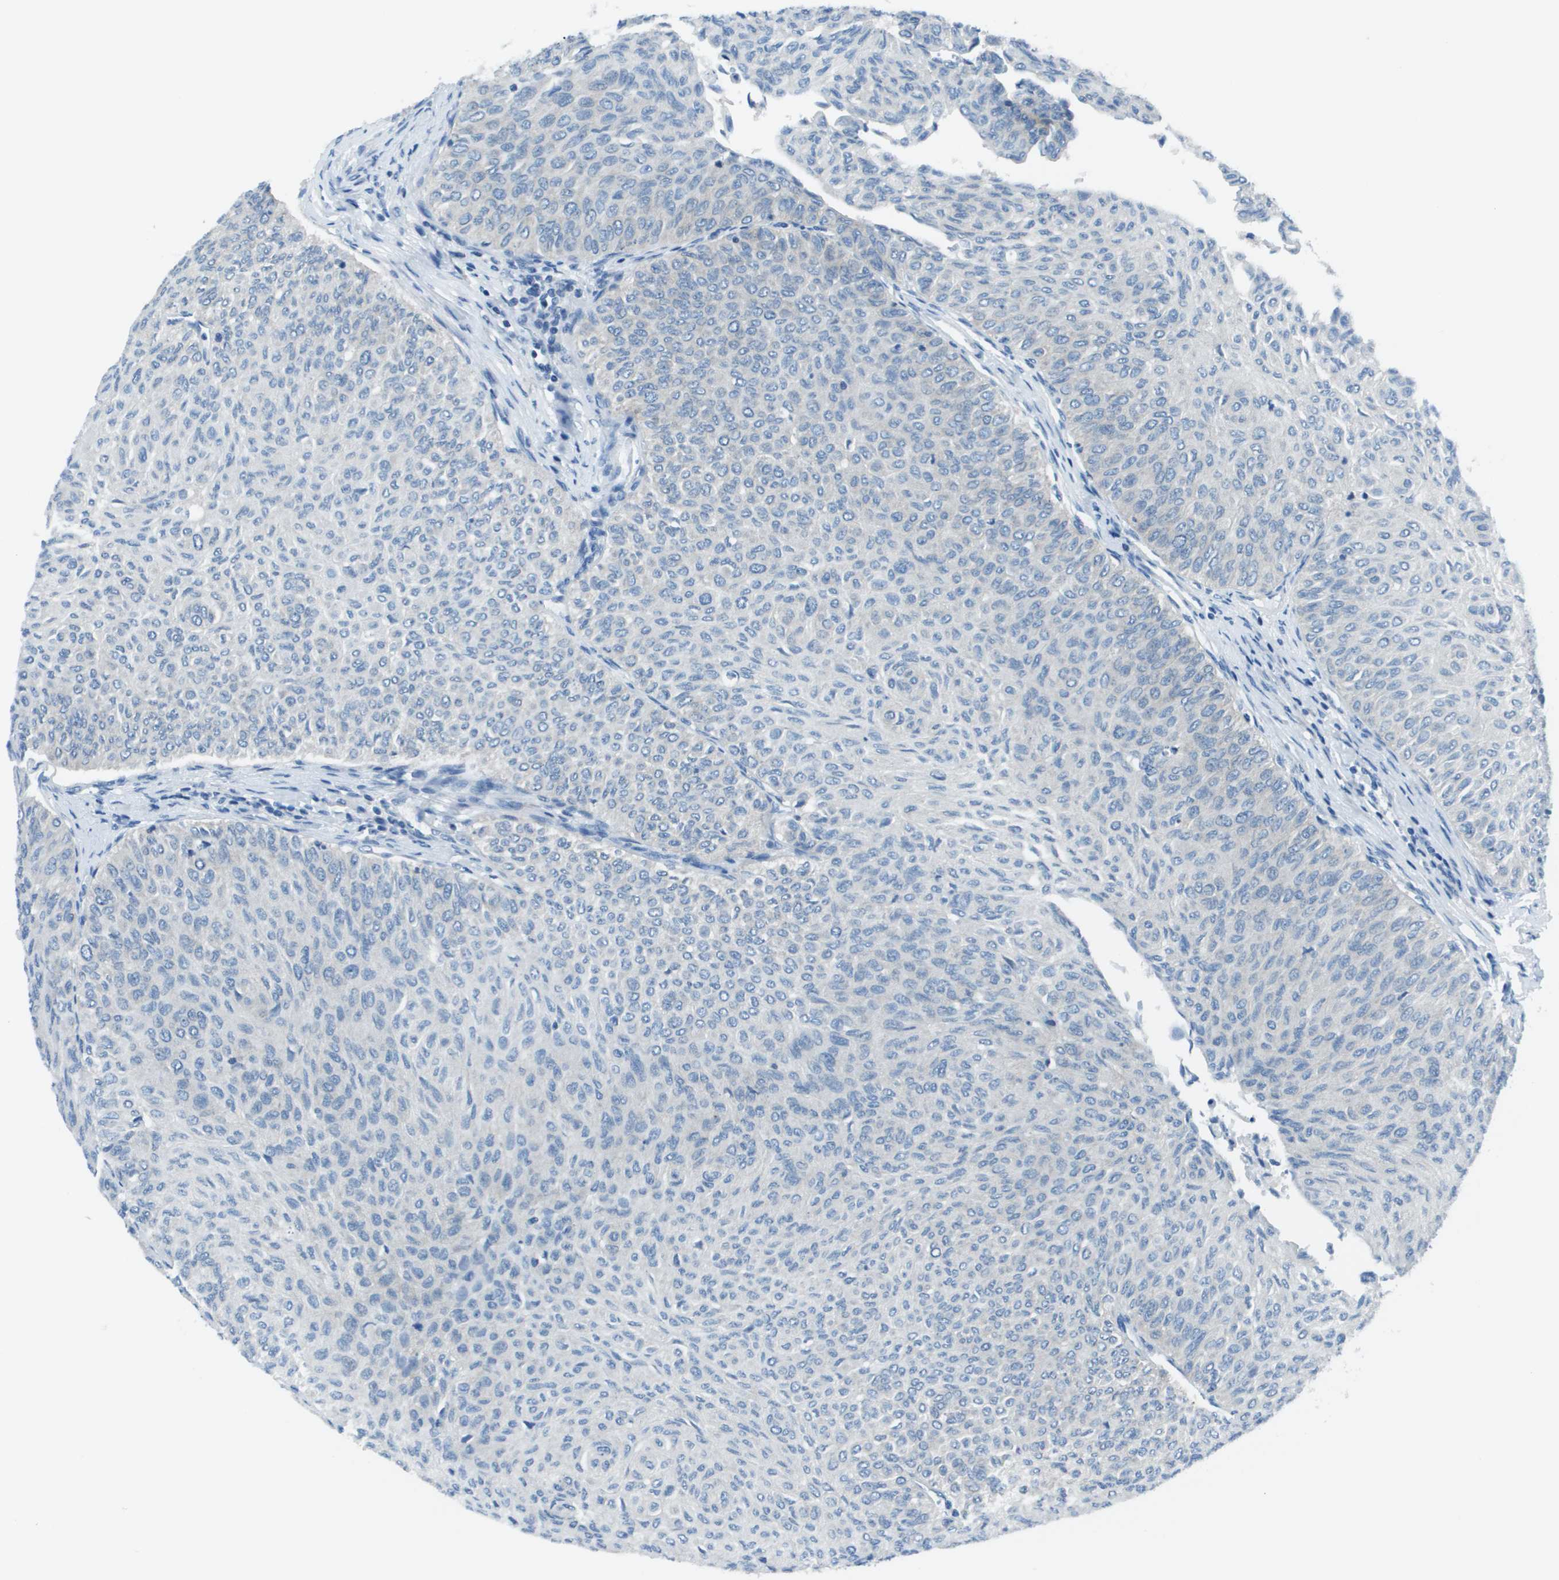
{"staining": {"intensity": "negative", "quantity": "none", "location": "none"}, "tissue": "urothelial cancer", "cell_type": "Tumor cells", "image_type": "cancer", "snomed": [{"axis": "morphology", "description": "Urothelial carcinoma, Low grade"}, {"axis": "topography", "description": "Urinary bladder"}], "caption": "High magnification brightfield microscopy of urothelial cancer stained with DAB (3,3'-diaminobenzidine) (brown) and counterstained with hematoxylin (blue): tumor cells show no significant positivity.", "gene": "STIP1", "patient": {"sex": "male", "age": 78}}